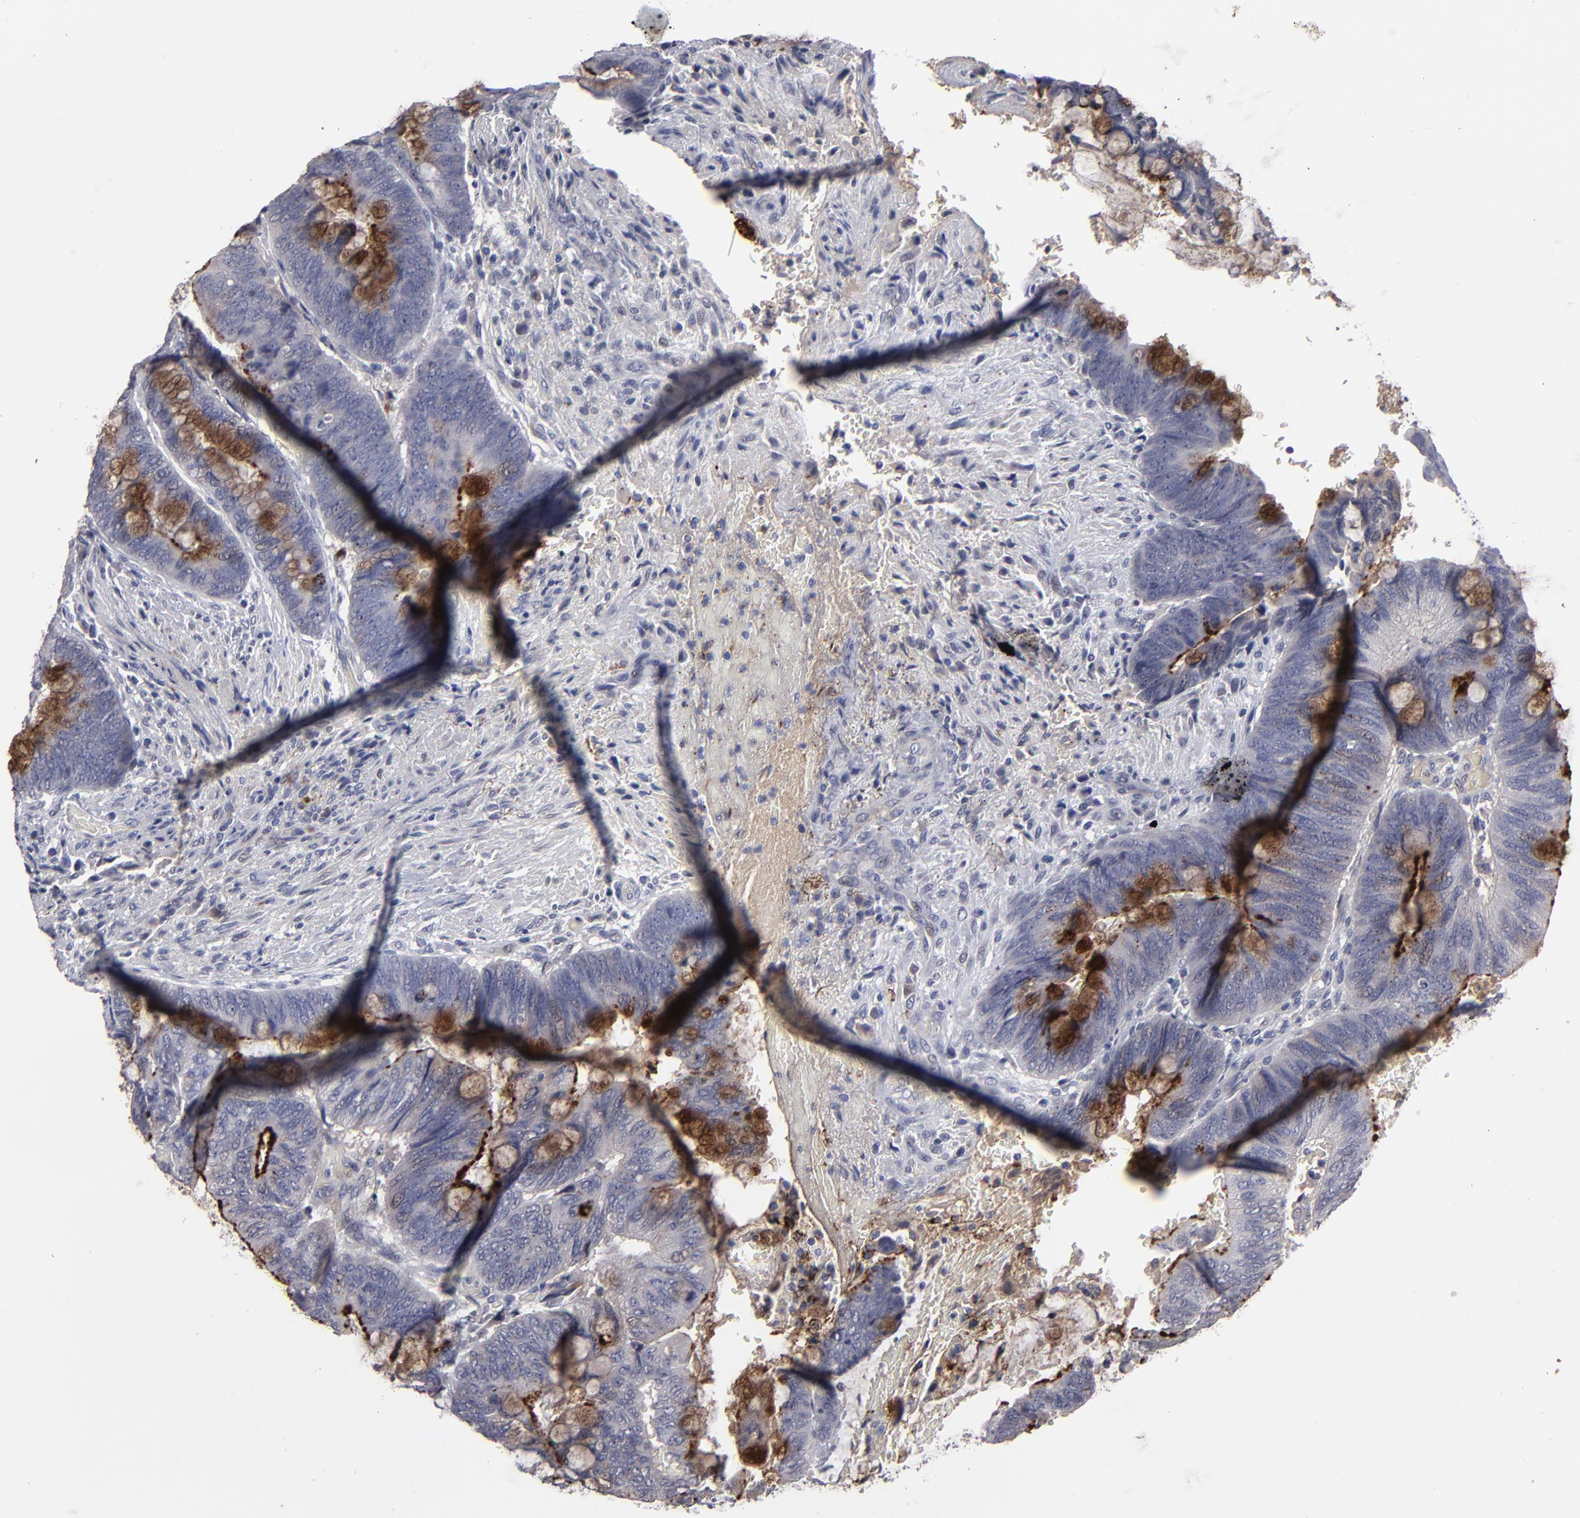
{"staining": {"intensity": "moderate", "quantity": "<25%", "location": "cytoplasmic/membranous"}, "tissue": "colorectal cancer", "cell_type": "Tumor cells", "image_type": "cancer", "snomed": [{"axis": "morphology", "description": "Normal tissue, NOS"}, {"axis": "morphology", "description": "Adenocarcinoma, NOS"}, {"axis": "topography", "description": "Rectum"}], "caption": "DAB immunohistochemical staining of human colorectal adenocarcinoma reveals moderate cytoplasmic/membranous protein expression in approximately <25% of tumor cells. The protein is stained brown, and the nuclei are stained in blue (DAB IHC with brightfield microscopy, high magnification).", "gene": "GPM6B", "patient": {"sex": "male", "age": 92}}